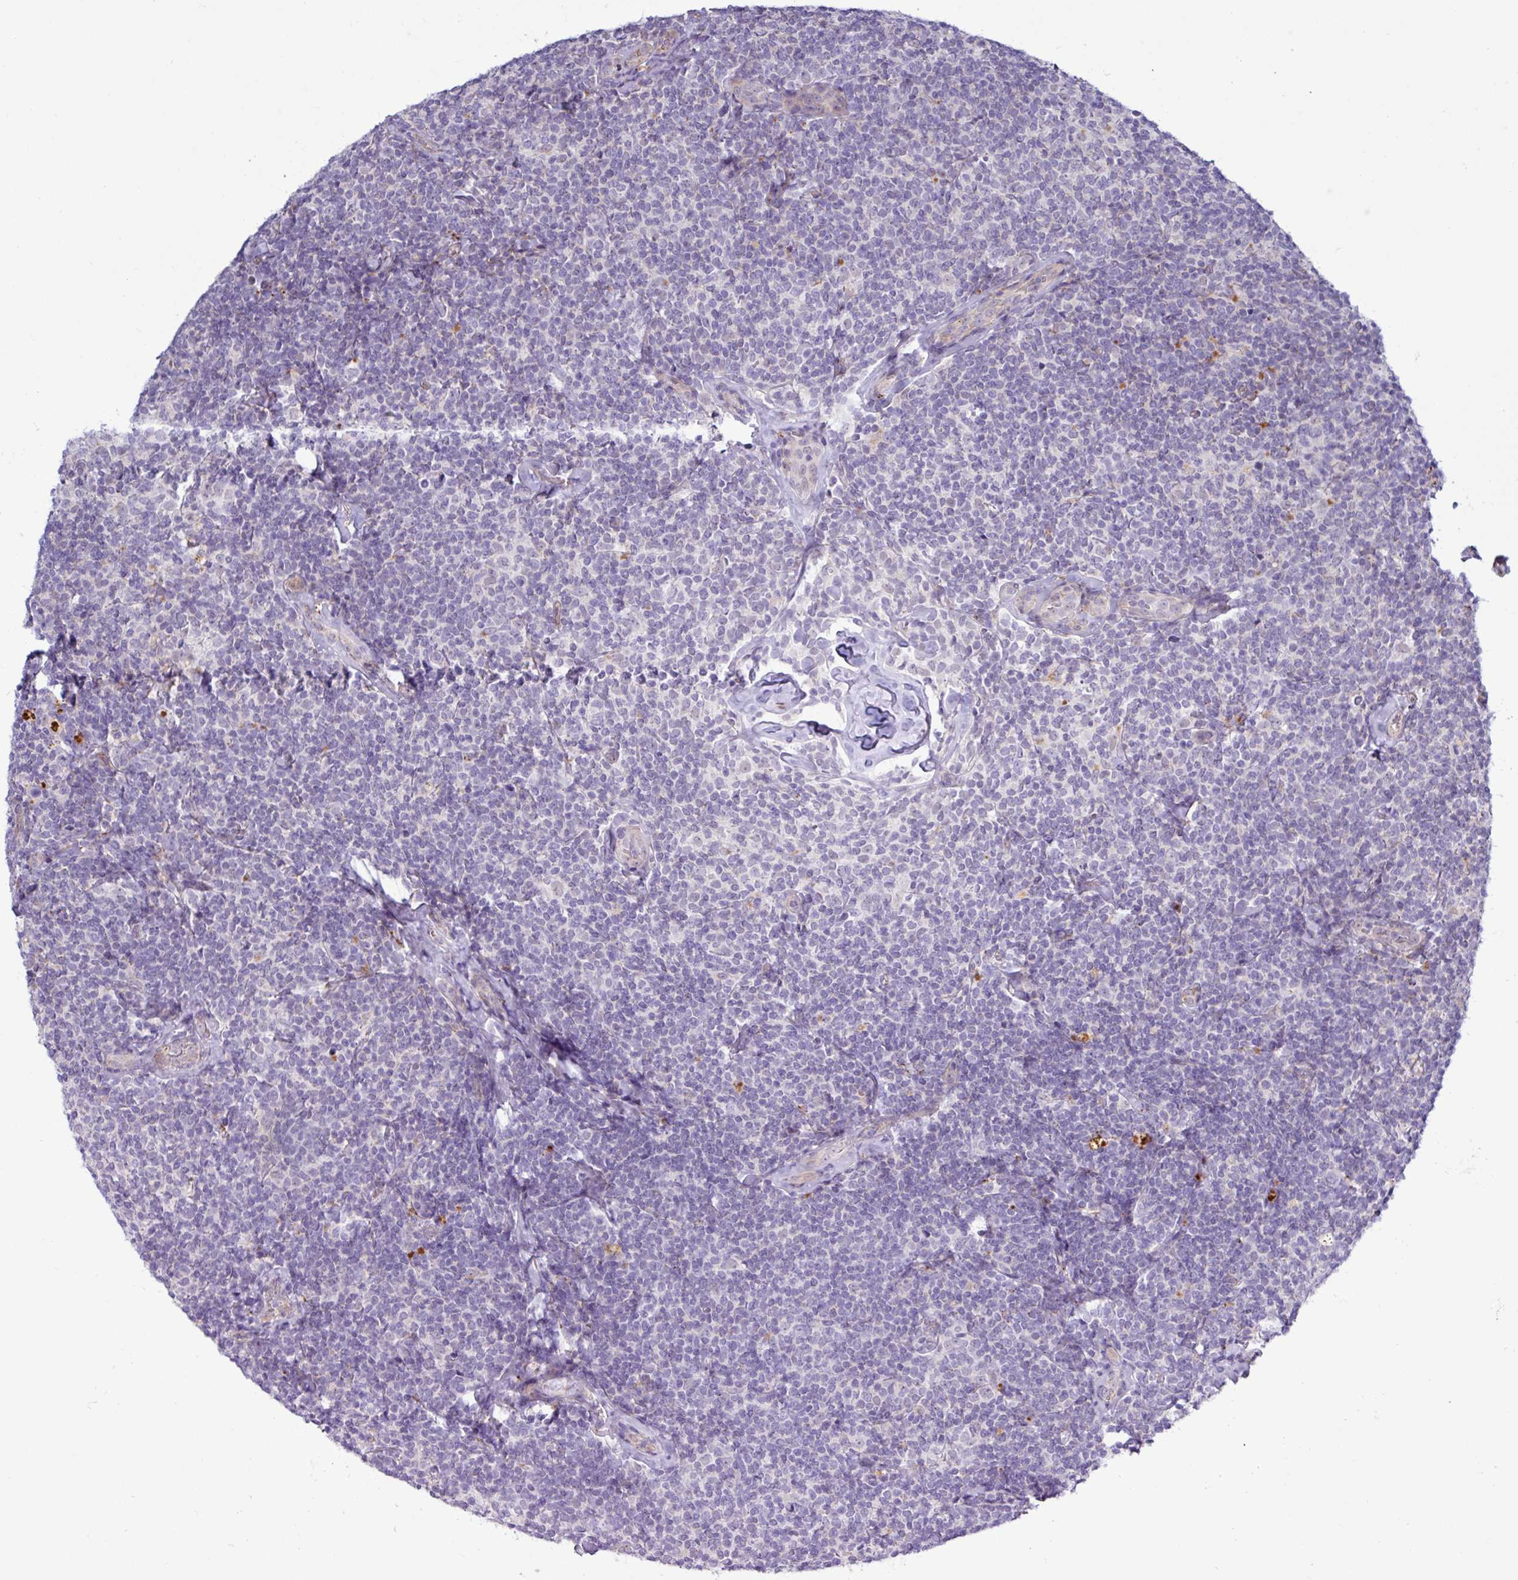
{"staining": {"intensity": "negative", "quantity": "none", "location": "none"}, "tissue": "lymphoma", "cell_type": "Tumor cells", "image_type": "cancer", "snomed": [{"axis": "morphology", "description": "Malignant lymphoma, non-Hodgkin's type, Low grade"}, {"axis": "topography", "description": "Lymph node"}], "caption": "The IHC photomicrograph has no significant staining in tumor cells of lymphoma tissue.", "gene": "AMIGO2", "patient": {"sex": "female", "age": 56}}